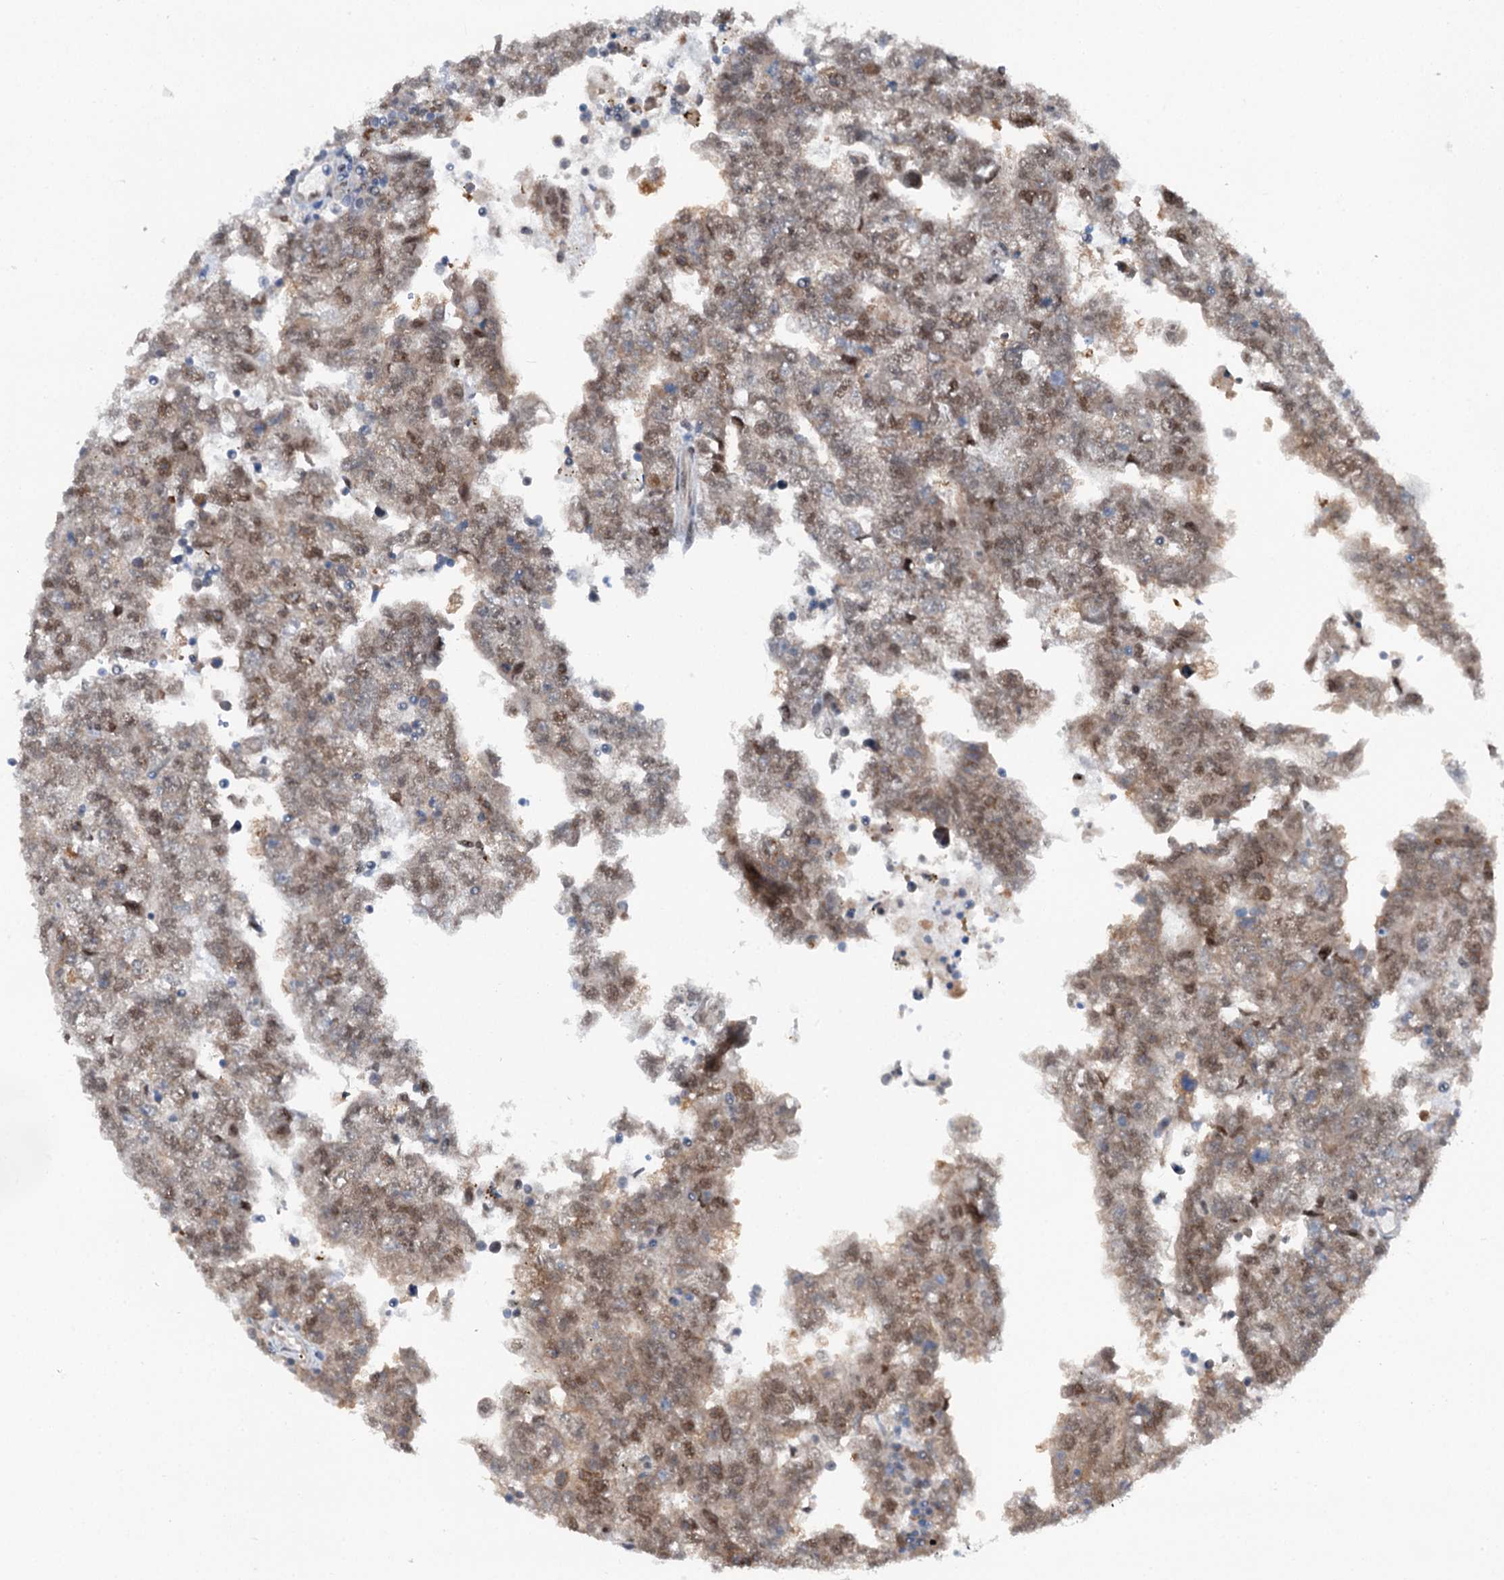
{"staining": {"intensity": "moderate", "quantity": ">75%", "location": "nuclear"}, "tissue": "testis cancer", "cell_type": "Tumor cells", "image_type": "cancer", "snomed": [{"axis": "morphology", "description": "Carcinoma, Embryonal, NOS"}, {"axis": "topography", "description": "Testis"}], "caption": "Tumor cells display medium levels of moderate nuclear positivity in about >75% of cells in human embryonal carcinoma (testis).", "gene": "PSMD13", "patient": {"sex": "male", "age": 25}}